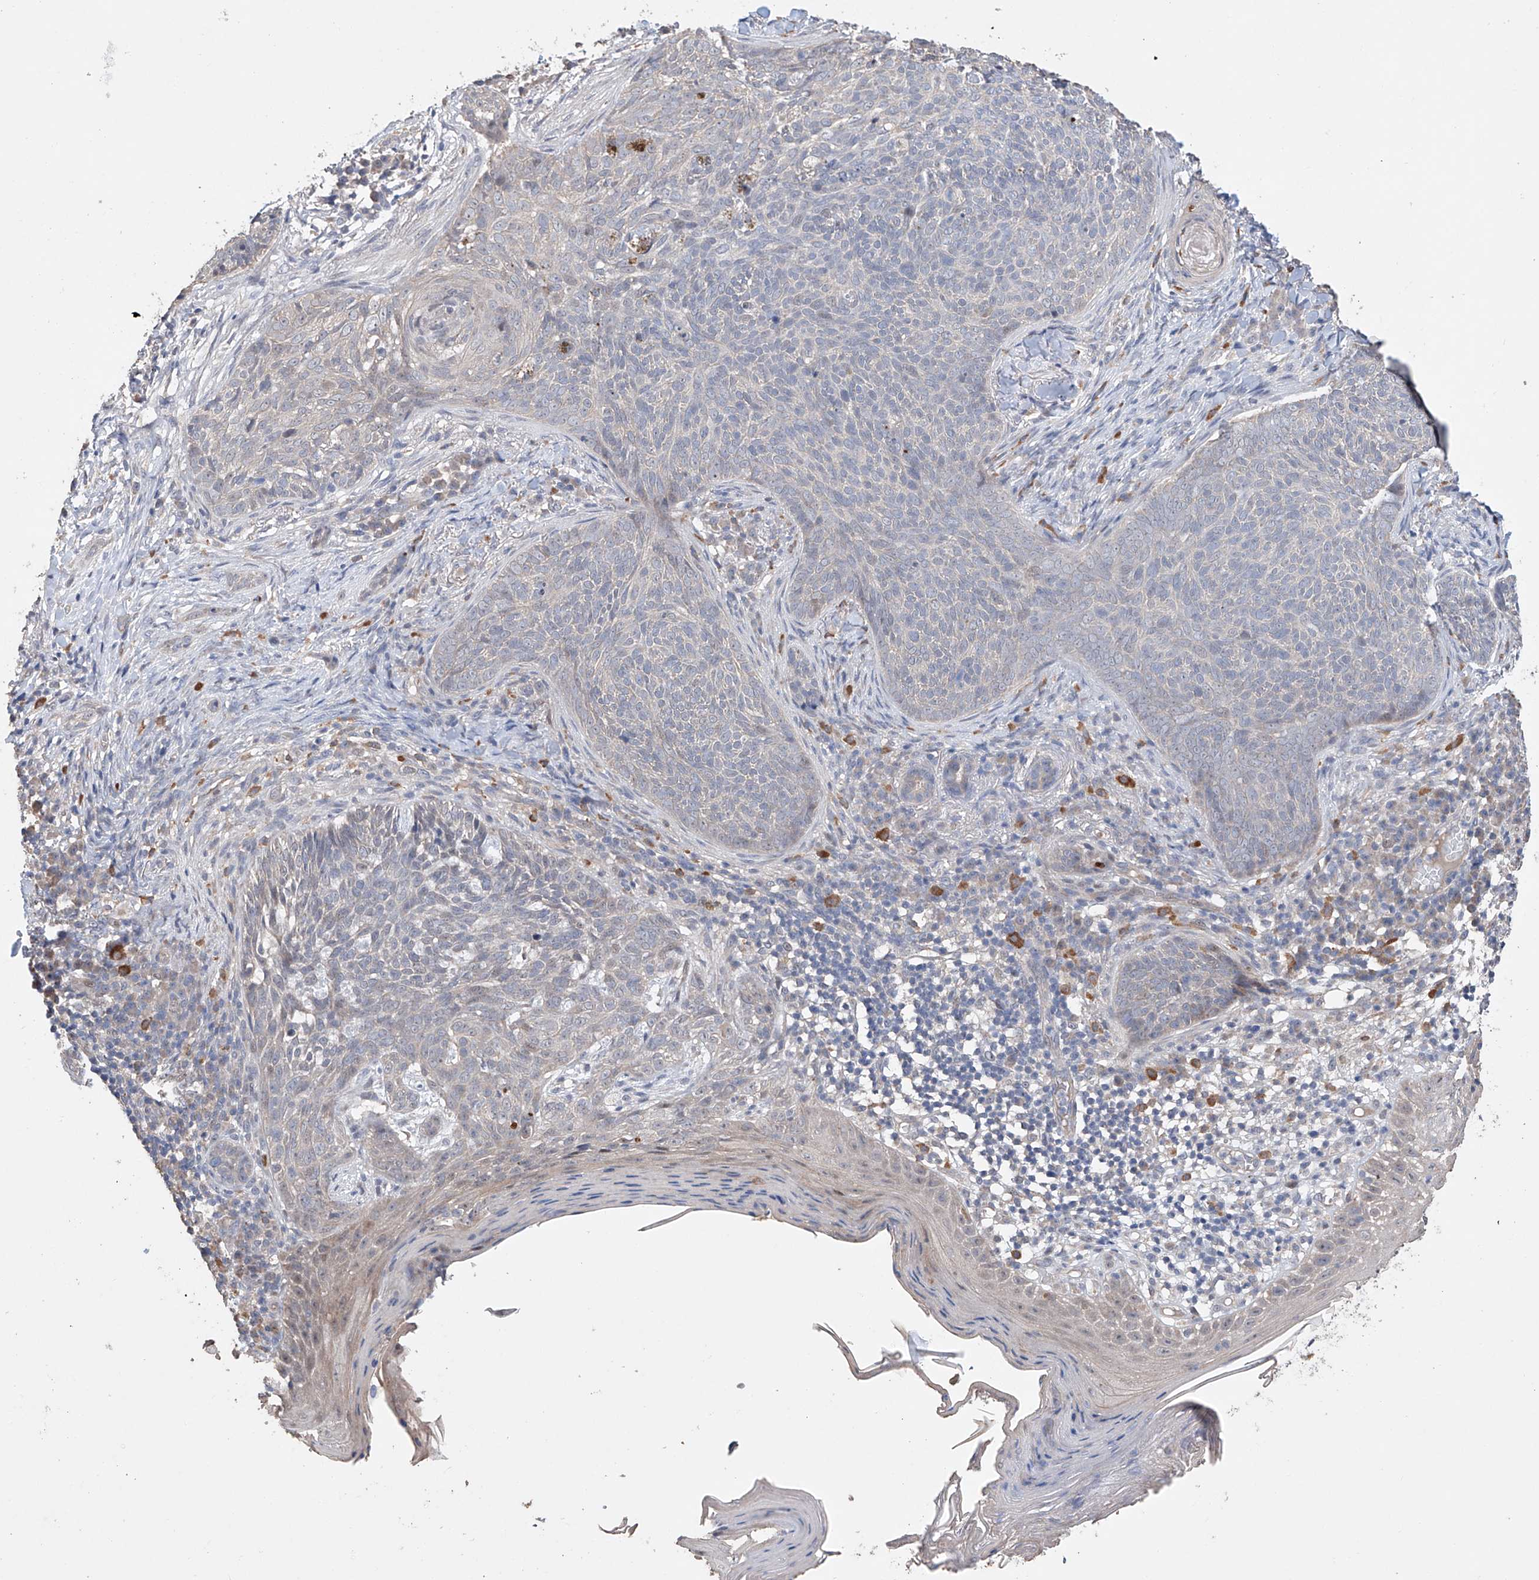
{"staining": {"intensity": "weak", "quantity": "<25%", "location": "nuclear"}, "tissue": "skin cancer", "cell_type": "Tumor cells", "image_type": "cancer", "snomed": [{"axis": "morphology", "description": "Basal cell carcinoma"}, {"axis": "topography", "description": "Skin"}], "caption": "Tumor cells are negative for protein expression in human skin basal cell carcinoma.", "gene": "AFG1L", "patient": {"sex": "male", "age": 85}}